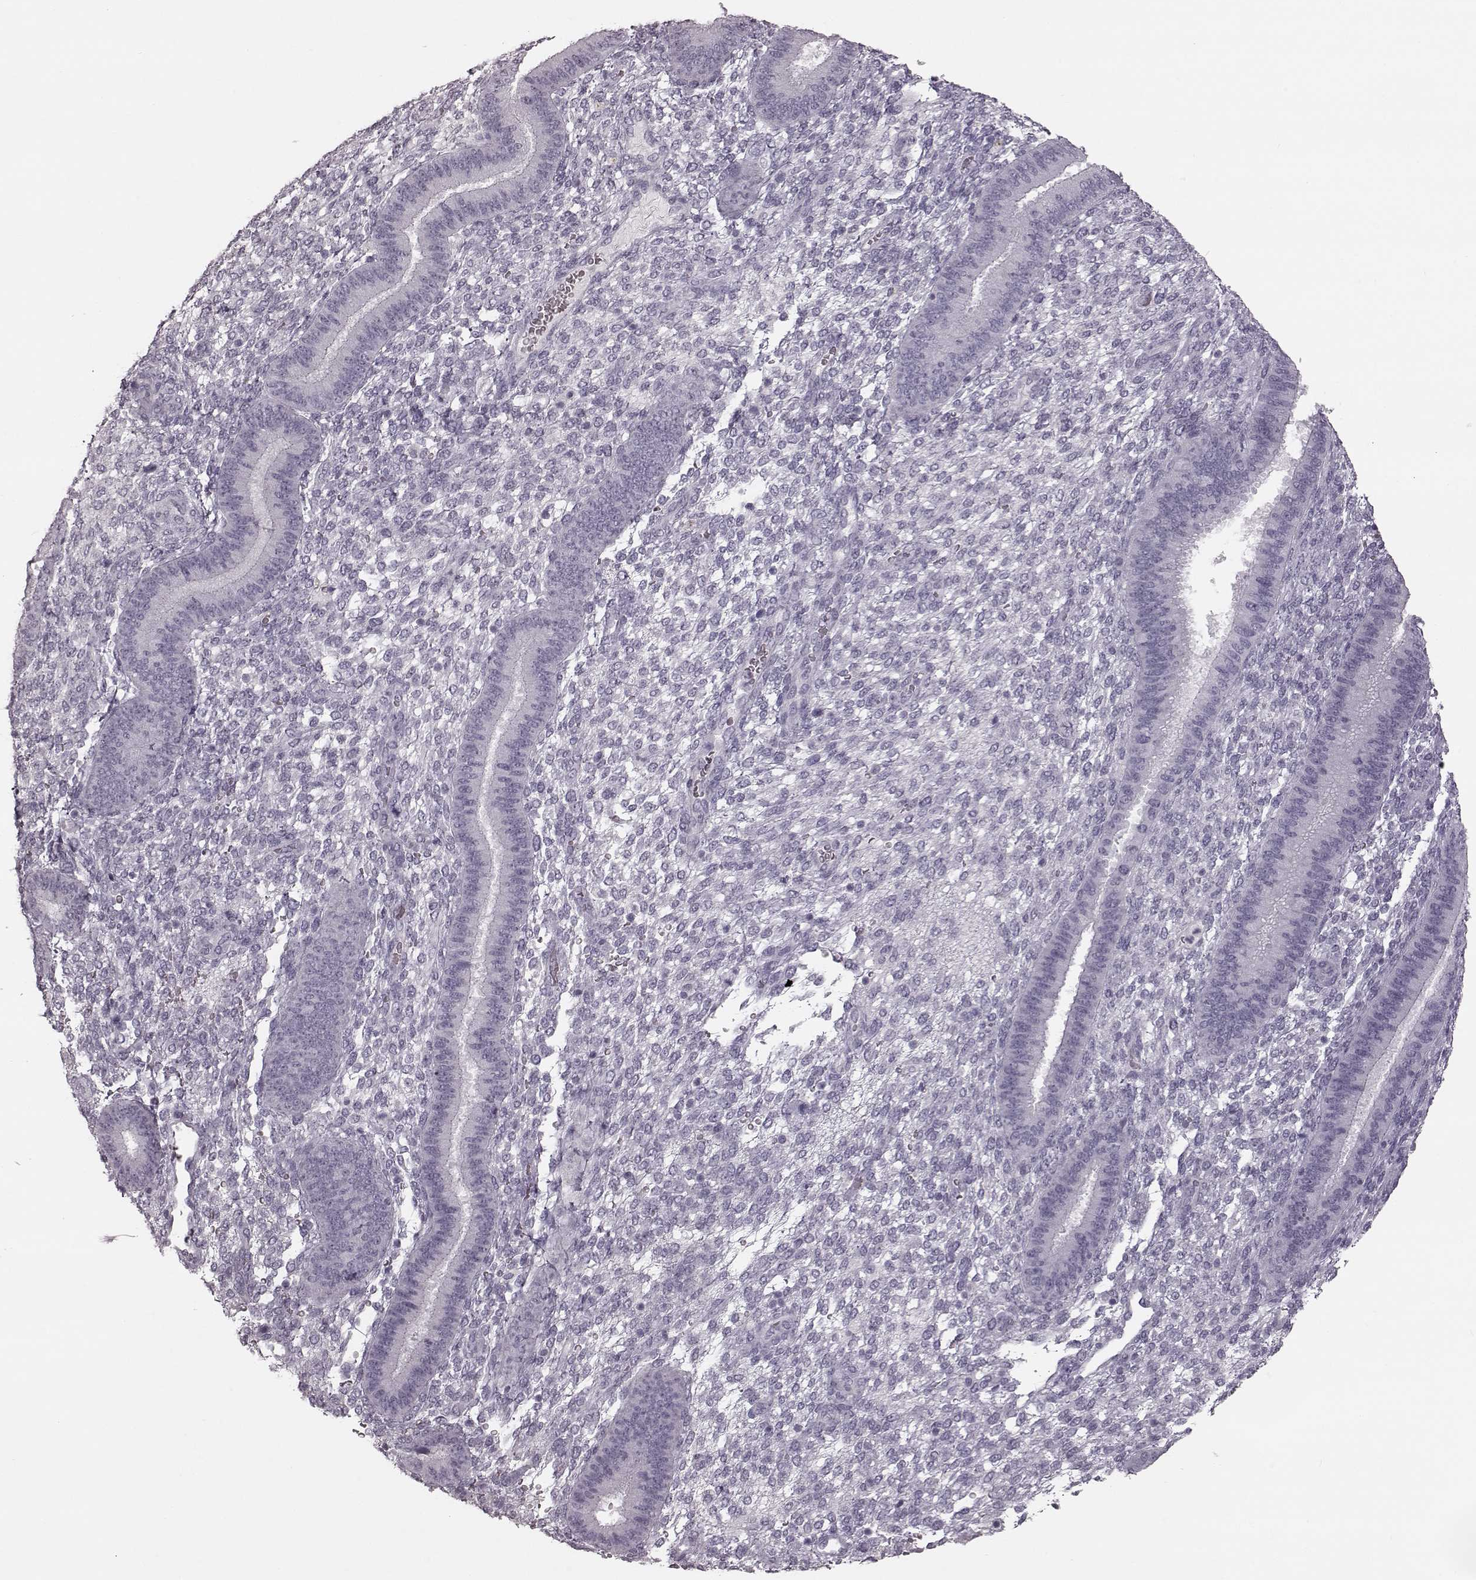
{"staining": {"intensity": "negative", "quantity": "none", "location": "none"}, "tissue": "endometrium", "cell_type": "Cells in endometrial stroma", "image_type": "normal", "snomed": [{"axis": "morphology", "description": "Normal tissue, NOS"}, {"axis": "topography", "description": "Endometrium"}], "caption": "An image of human endometrium is negative for staining in cells in endometrial stroma. The staining is performed using DAB (3,3'-diaminobenzidine) brown chromogen with nuclei counter-stained in using hematoxylin.", "gene": "ZNF433", "patient": {"sex": "female", "age": 39}}